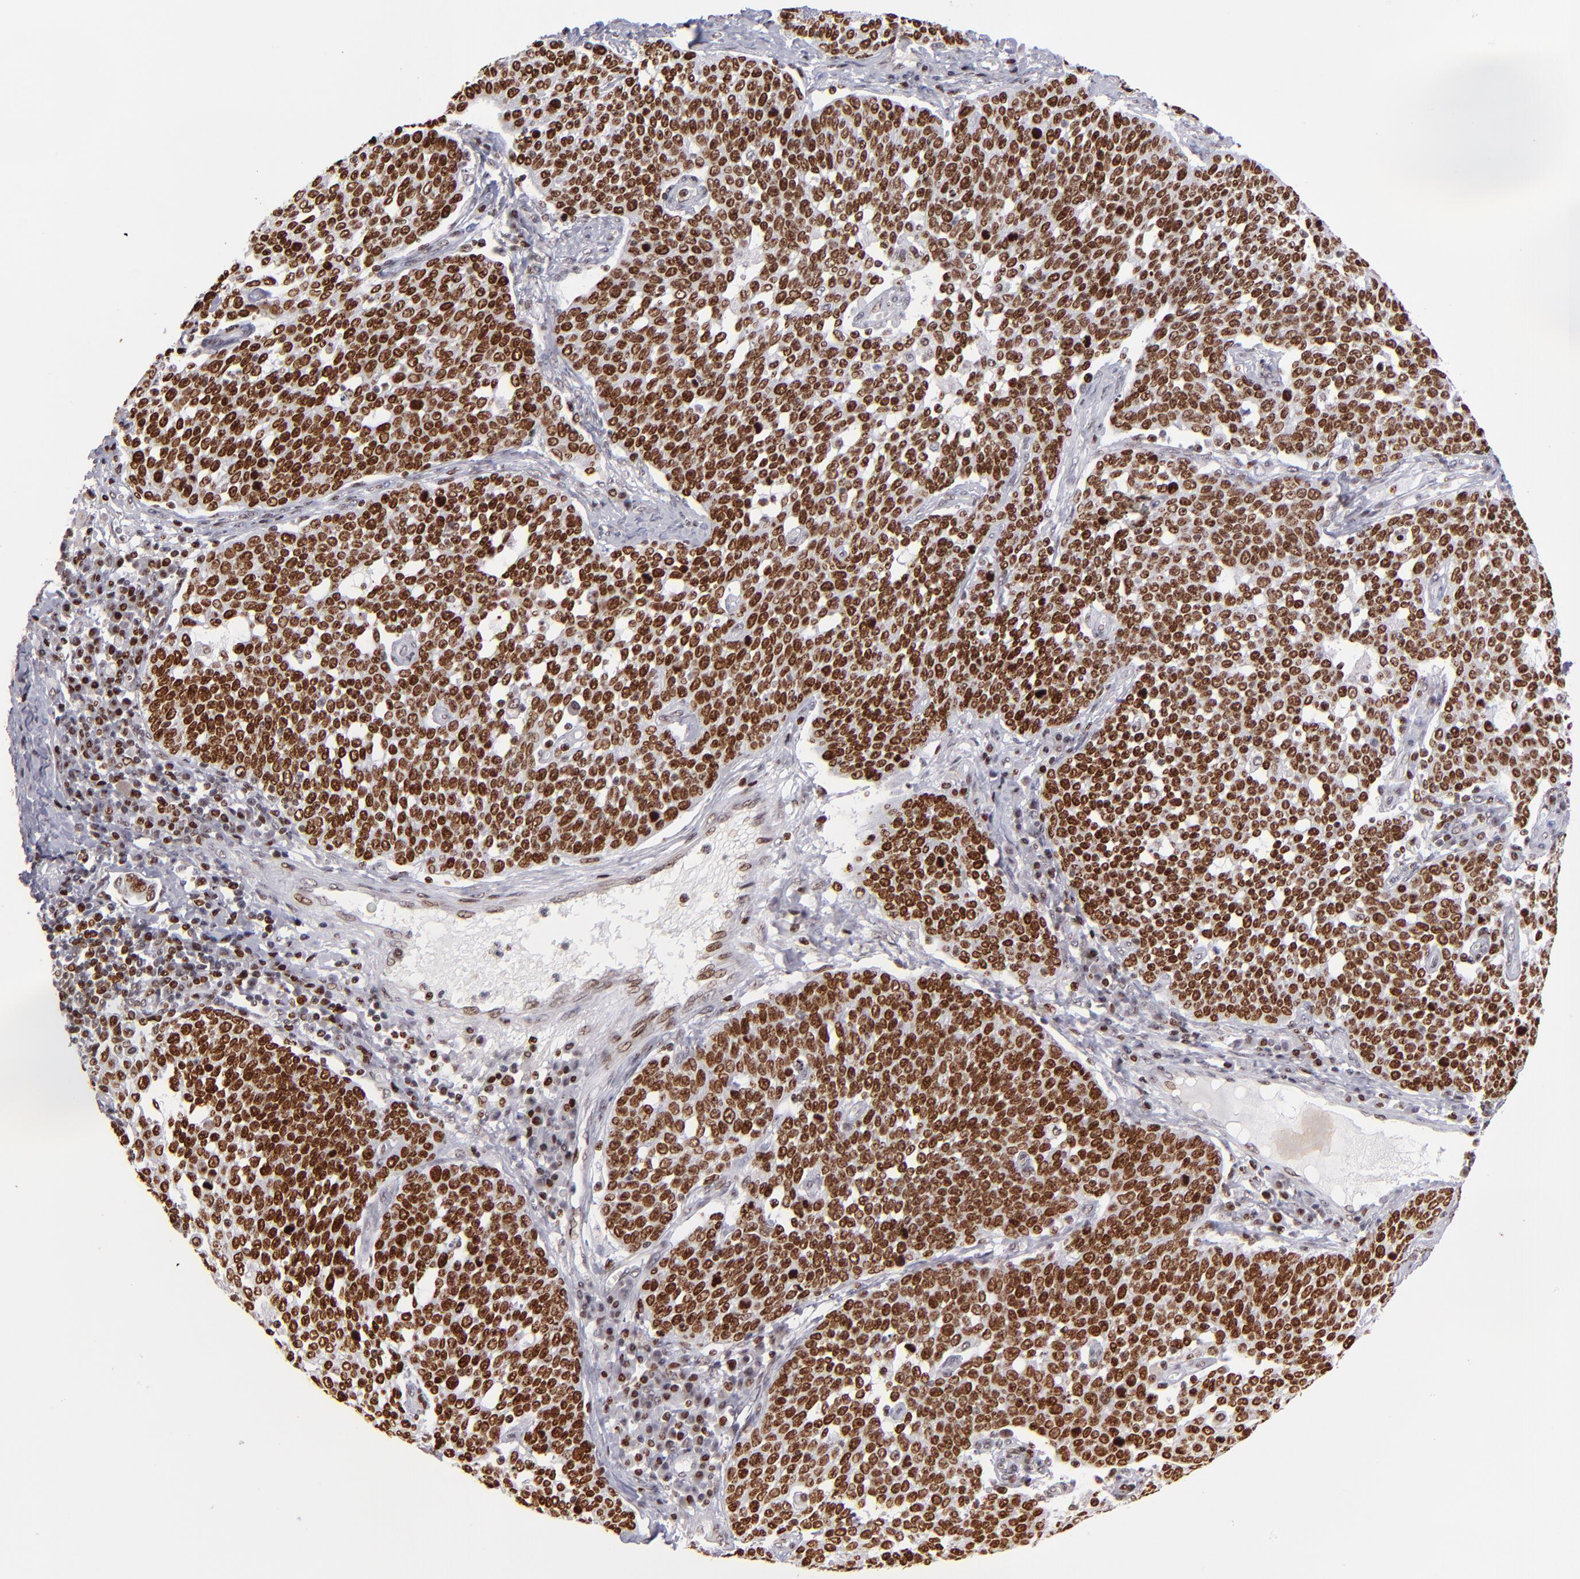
{"staining": {"intensity": "strong", "quantity": ">75%", "location": "nuclear"}, "tissue": "cervical cancer", "cell_type": "Tumor cells", "image_type": "cancer", "snomed": [{"axis": "morphology", "description": "Squamous cell carcinoma, NOS"}, {"axis": "topography", "description": "Cervix"}], "caption": "High-power microscopy captured an IHC image of cervical cancer (squamous cell carcinoma), revealing strong nuclear positivity in about >75% of tumor cells.", "gene": "POLA1", "patient": {"sex": "female", "age": 34}}